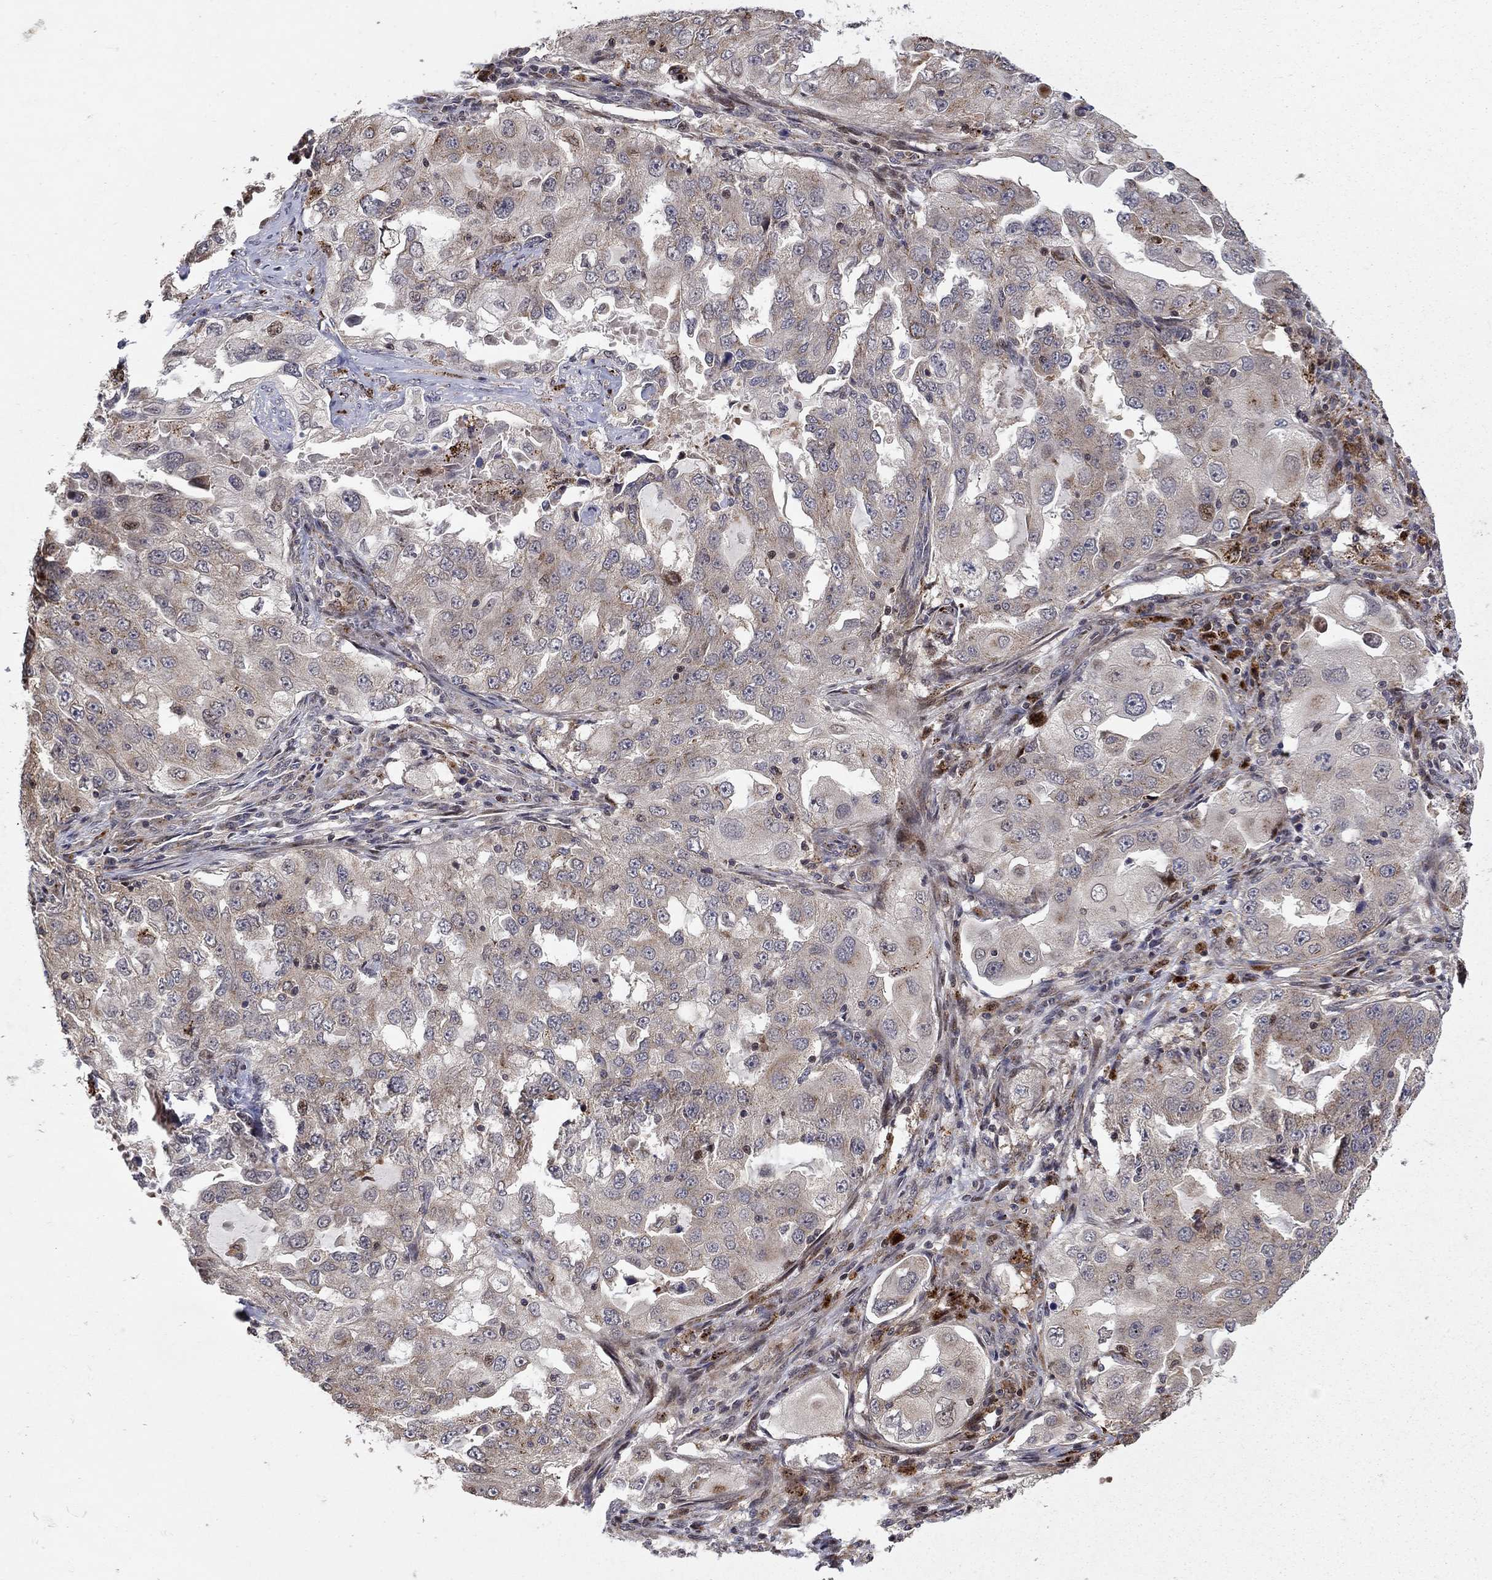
{"staining": {"intensity": "moderate", "quantity": "<25%", "location": "cytoplasmic/membranous"}, "tissue": "lung cancer", "cell_type": "Tumor cells", "image_type": "cancer", "snomed": [{"axis": "morphology", "description": "Adenocarcinoma, NOS"}, {"axis": "topography", "description": "Lung"}], "caption": "Human adenocarcinoma (lung) stained with a brown dye exhibits moderate cytoplasmic/membranous positive positivity in about <25% of tumor cells.", "gene": "LPCAT4", "patient": {"sex": "female", "age": 61}}